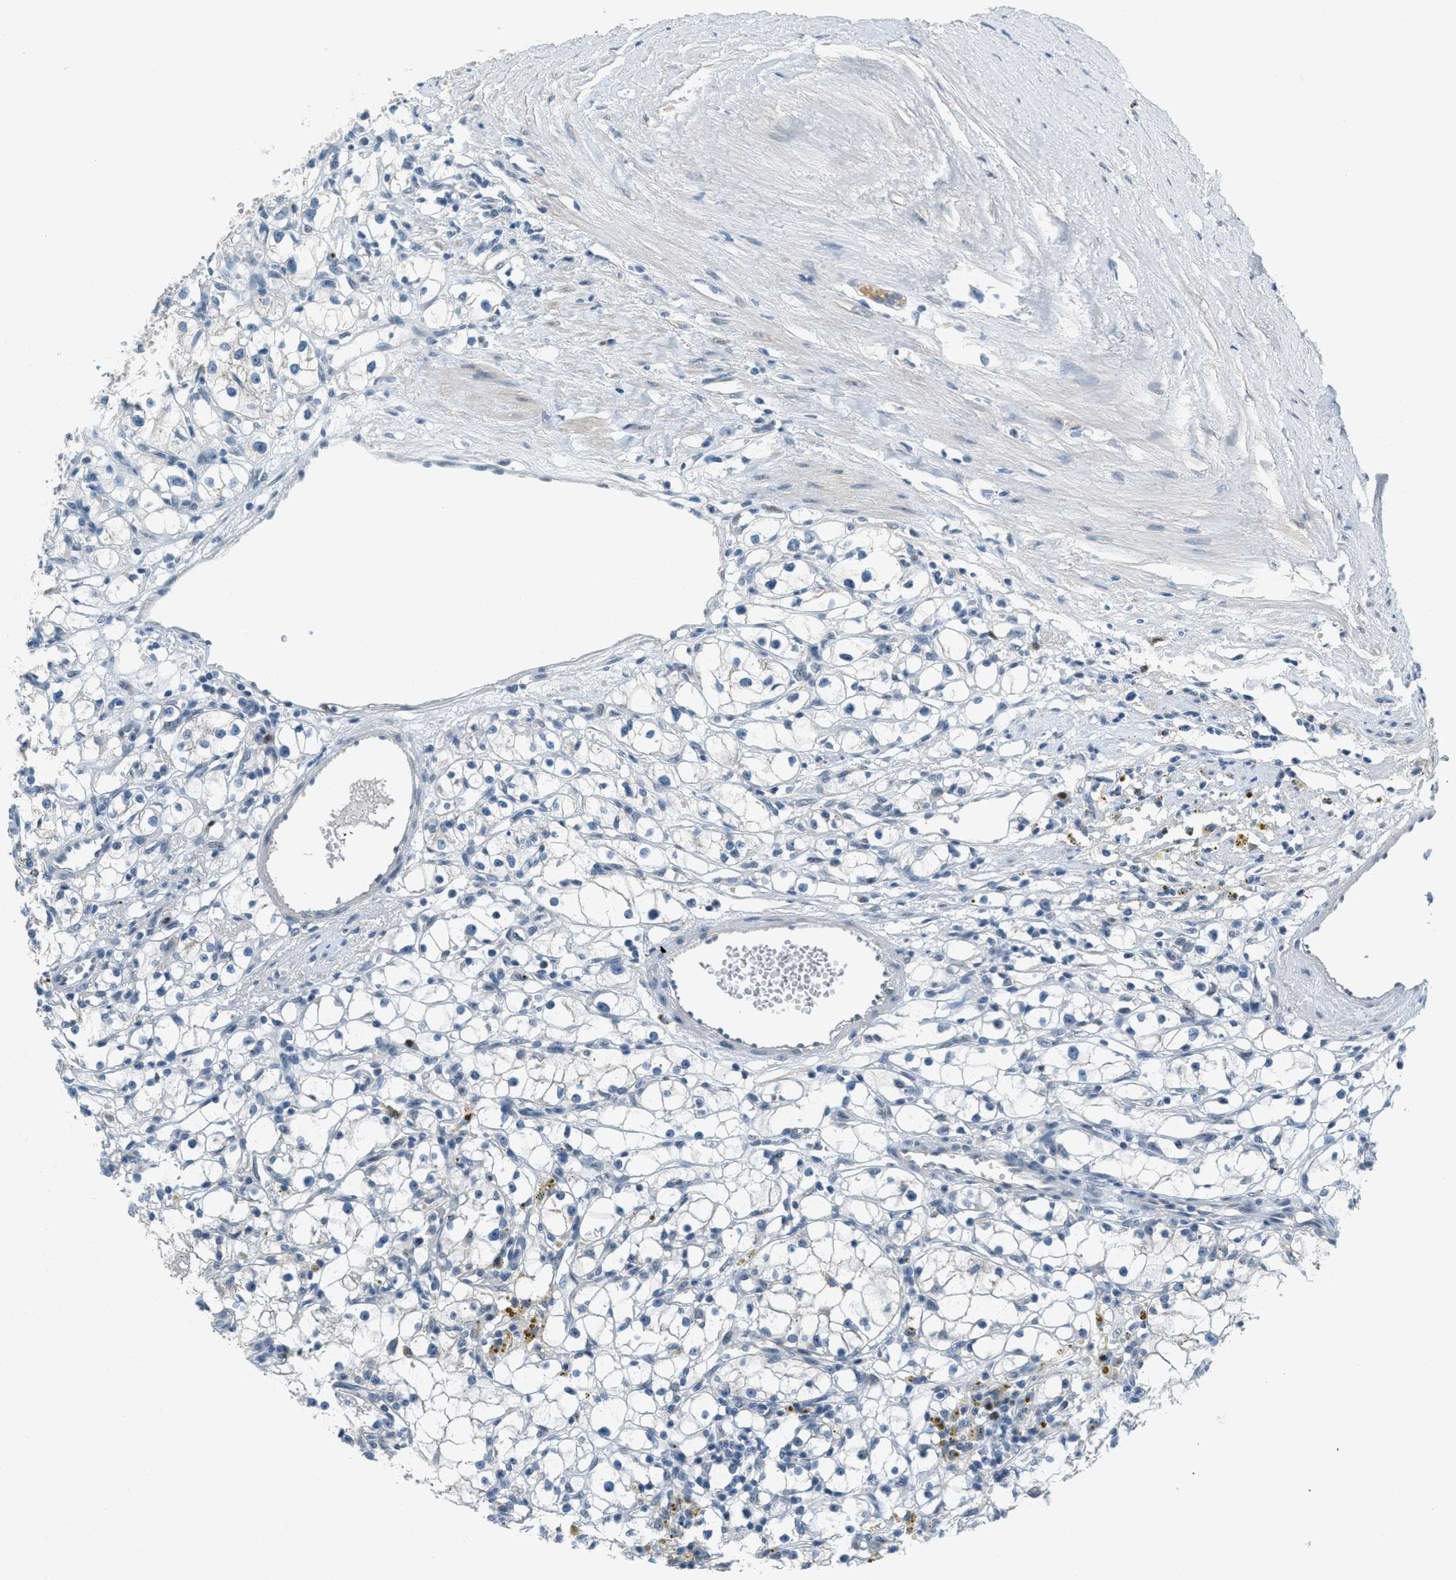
{"staining": {"intensity": "negative", "quantity": "none", "location": "none"}, "tissue": "renal cancer", "cell_type": "Tumor cells", "image_type": "cancer", "snomed": [{"axis": "morphology", "description": "Adenocarcinoma, NOS"}, {"axis": "topography", "description": "Kidney"}], "caption": "This is an immunohistochemistry micrograph of human renal cancer (adenocarcinoma). There is no expression in tumor cells.", "gene": "TCF3", "patient": {"sex": "male", "age": 56}}